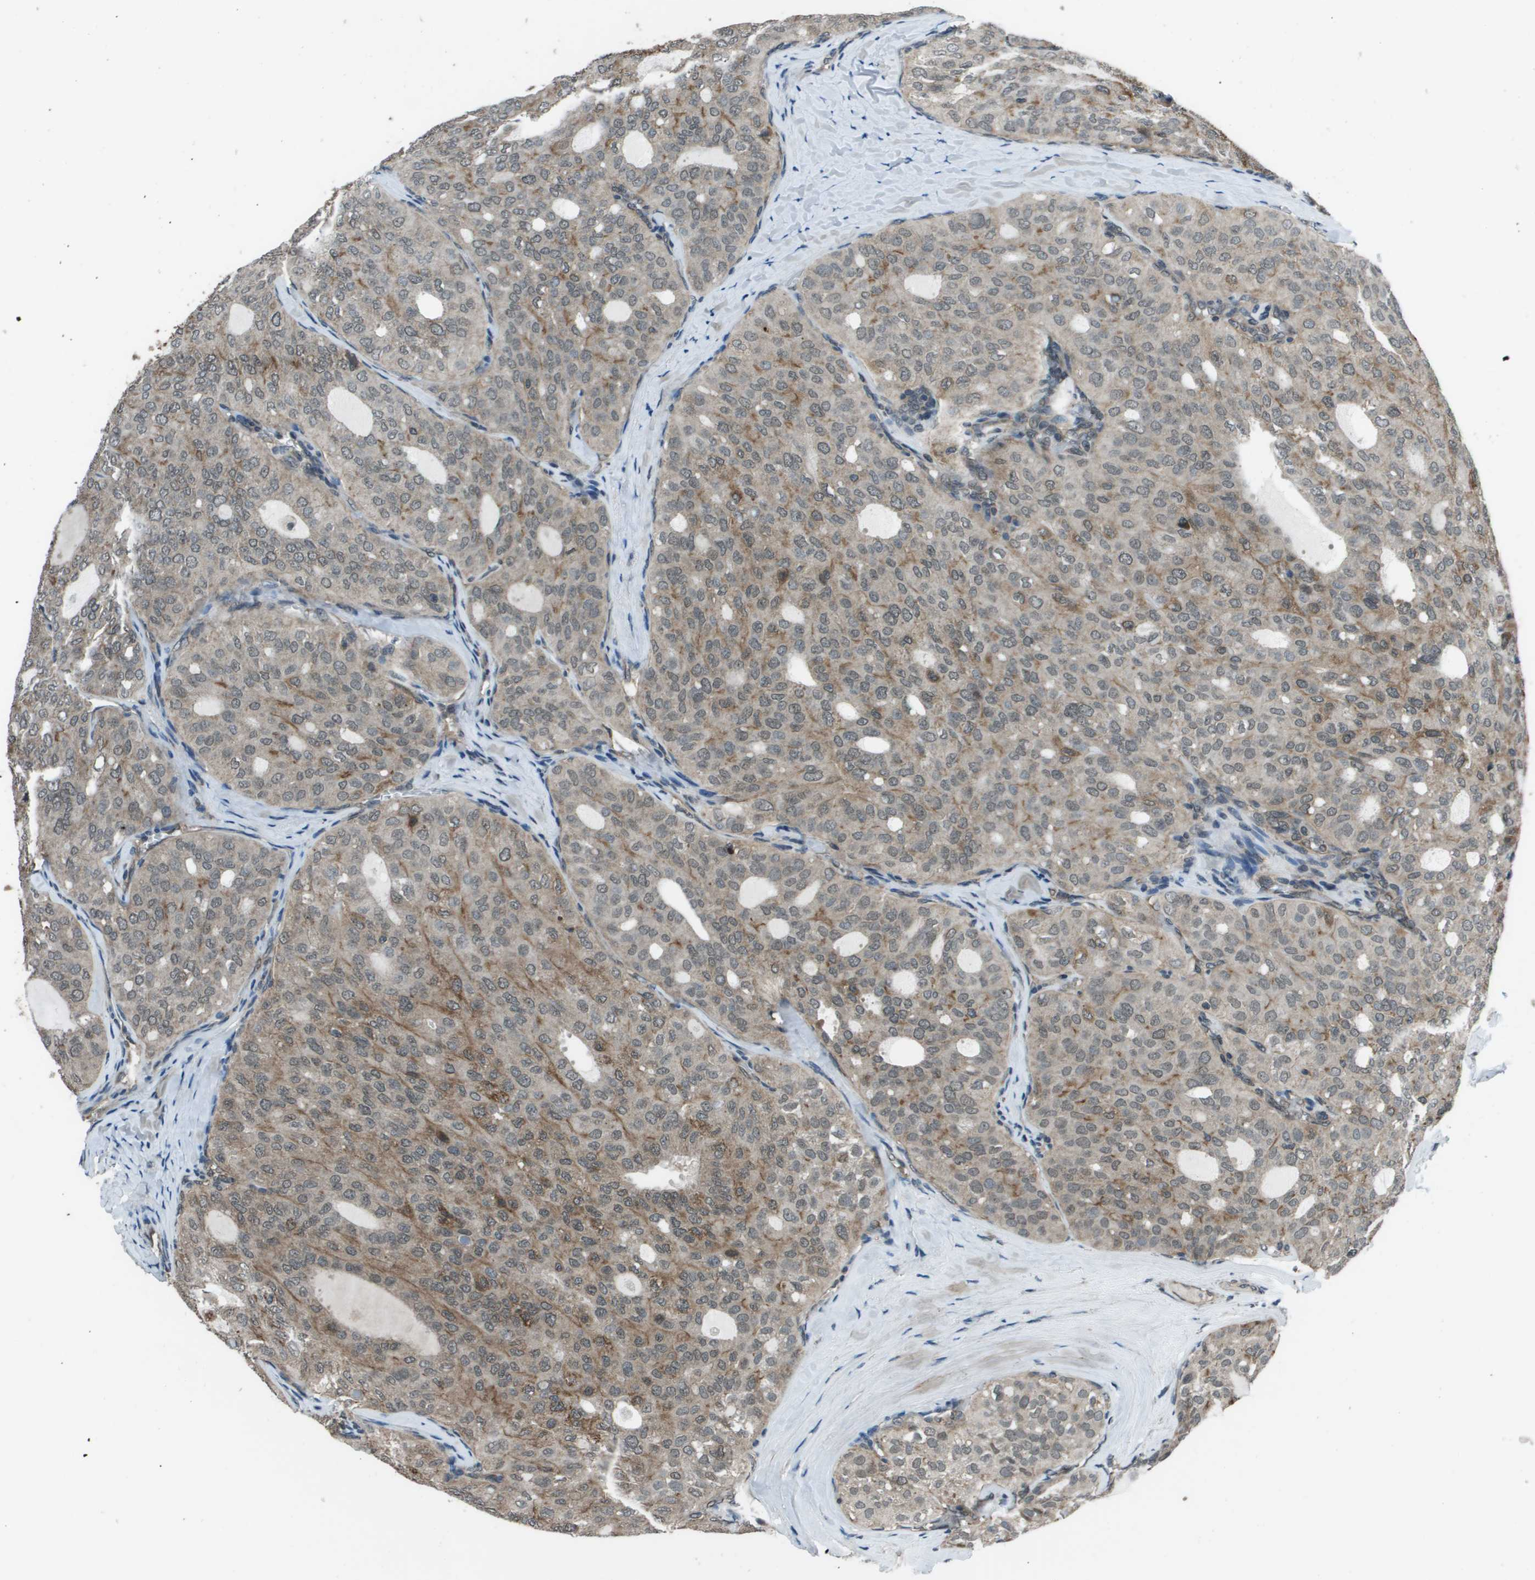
{"staining": {"intensity": "moderate", "quantity": "25%-75%", "location": "cytoplasmic/membranous"}, "tissue": "thyroid cancer", "cell_type": "Tumor cells", "image_type": "cancer", "snomed": [{"axis": "morphology", "description": "Follicular adenoma carcinoma, NOS"}, {"axis": "topography", "description": "Thyroid gland"}], "caption": "A high-resolution image shows IHC staining of thyroid cancer (follicular adenoma carcinoma), which exhibits moderate cytoplasmic/membranous staining in about 25%-75% of tumor cells.", "gene": "PPFIA1", "patient": {"sex": "male", "age": 75}}